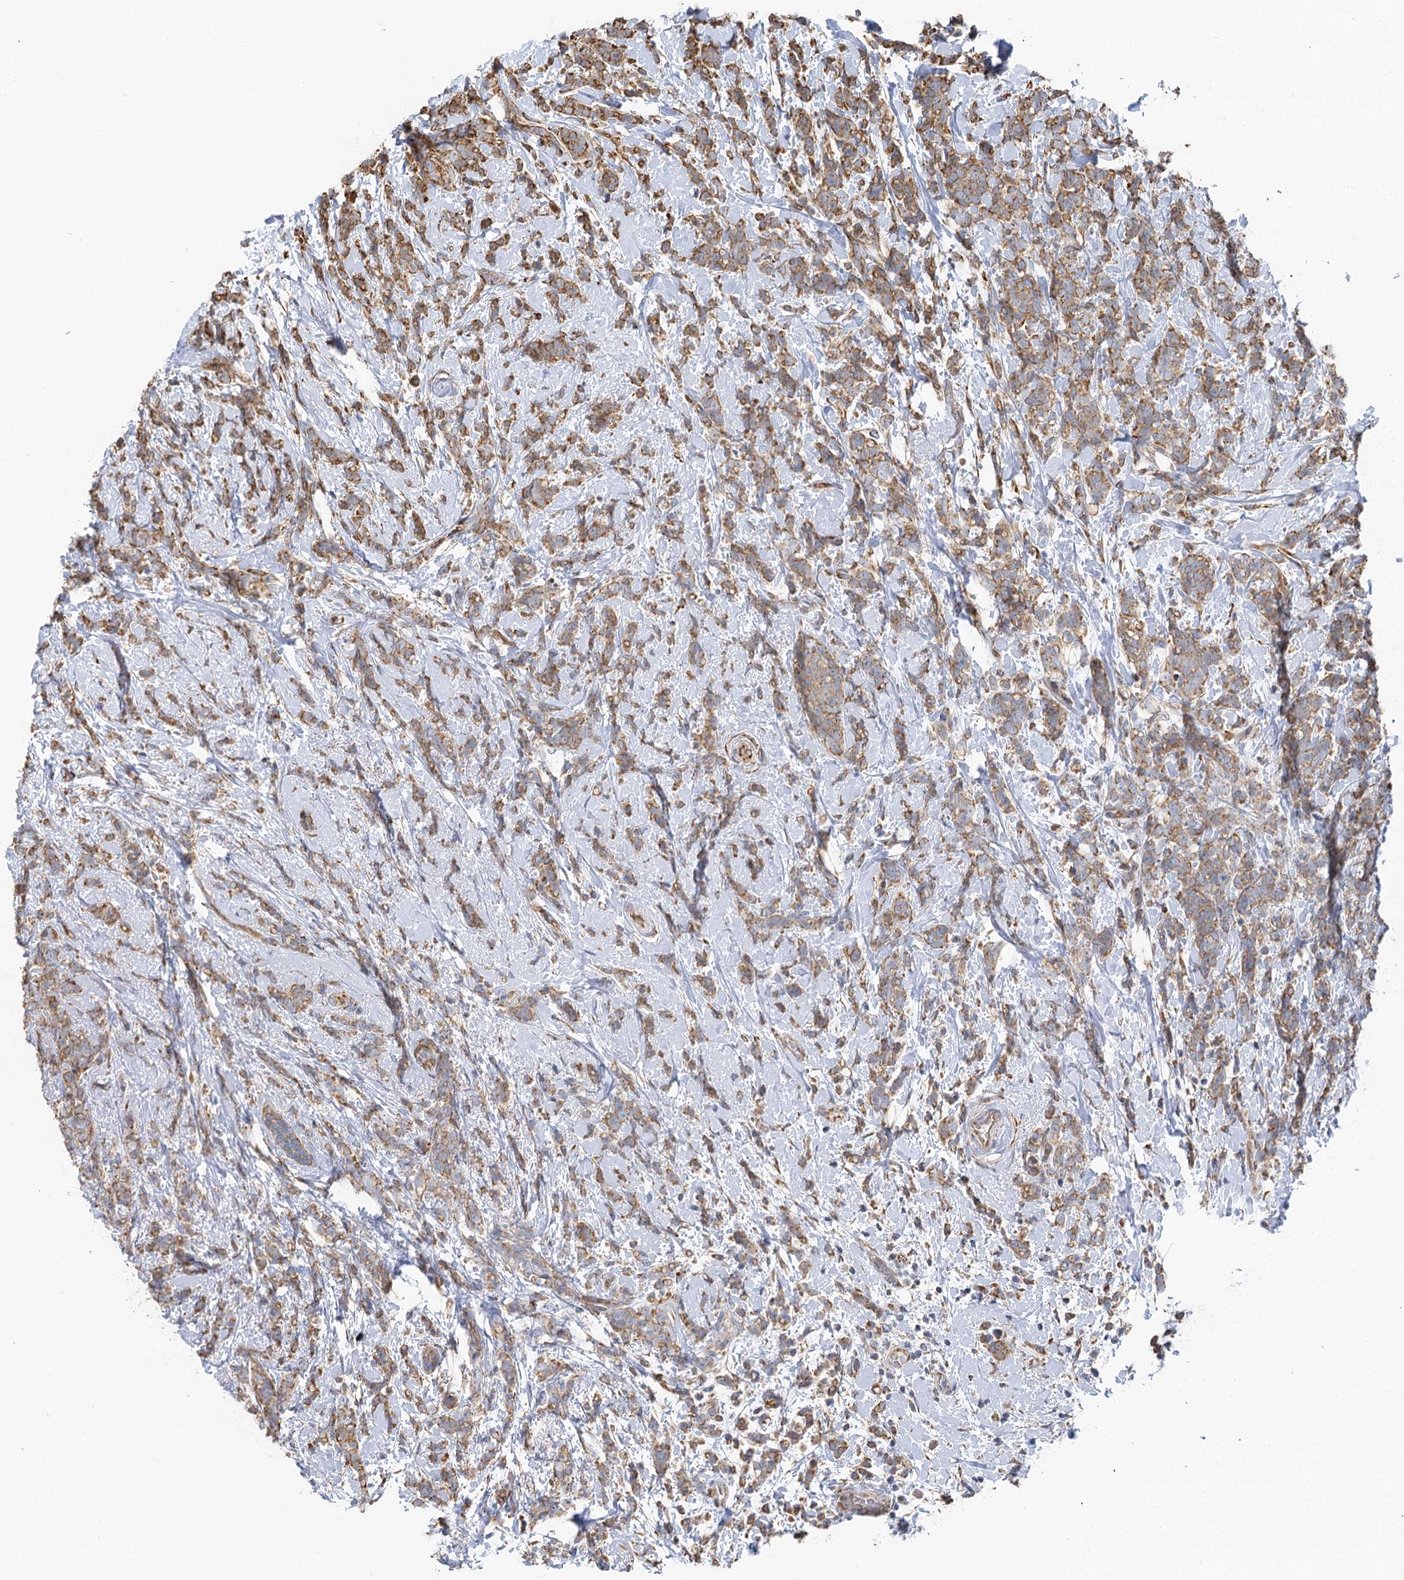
{"staining": {"intensity": "moderate", "quantity": "25%-75%", "location": "cytoplasmic/membranous"}, "tissue": "breast cancer", "cell_type": "Tumor cells", "image_type": "cancer", "snomed": [{"axis": "morphology", "description": "Lobular carcinoma"}, {"axis": "topography", "description": "Breast"}], "caption": "Human breast cancer (lobular carcinoma) stained for a protein (brown) displays moderate cytoplasmic/membranous positive positivity in approximately 25%-75% of tumor cells.", "gene": "IL11RA", "patient": {"sex": "female", "age": 58}}